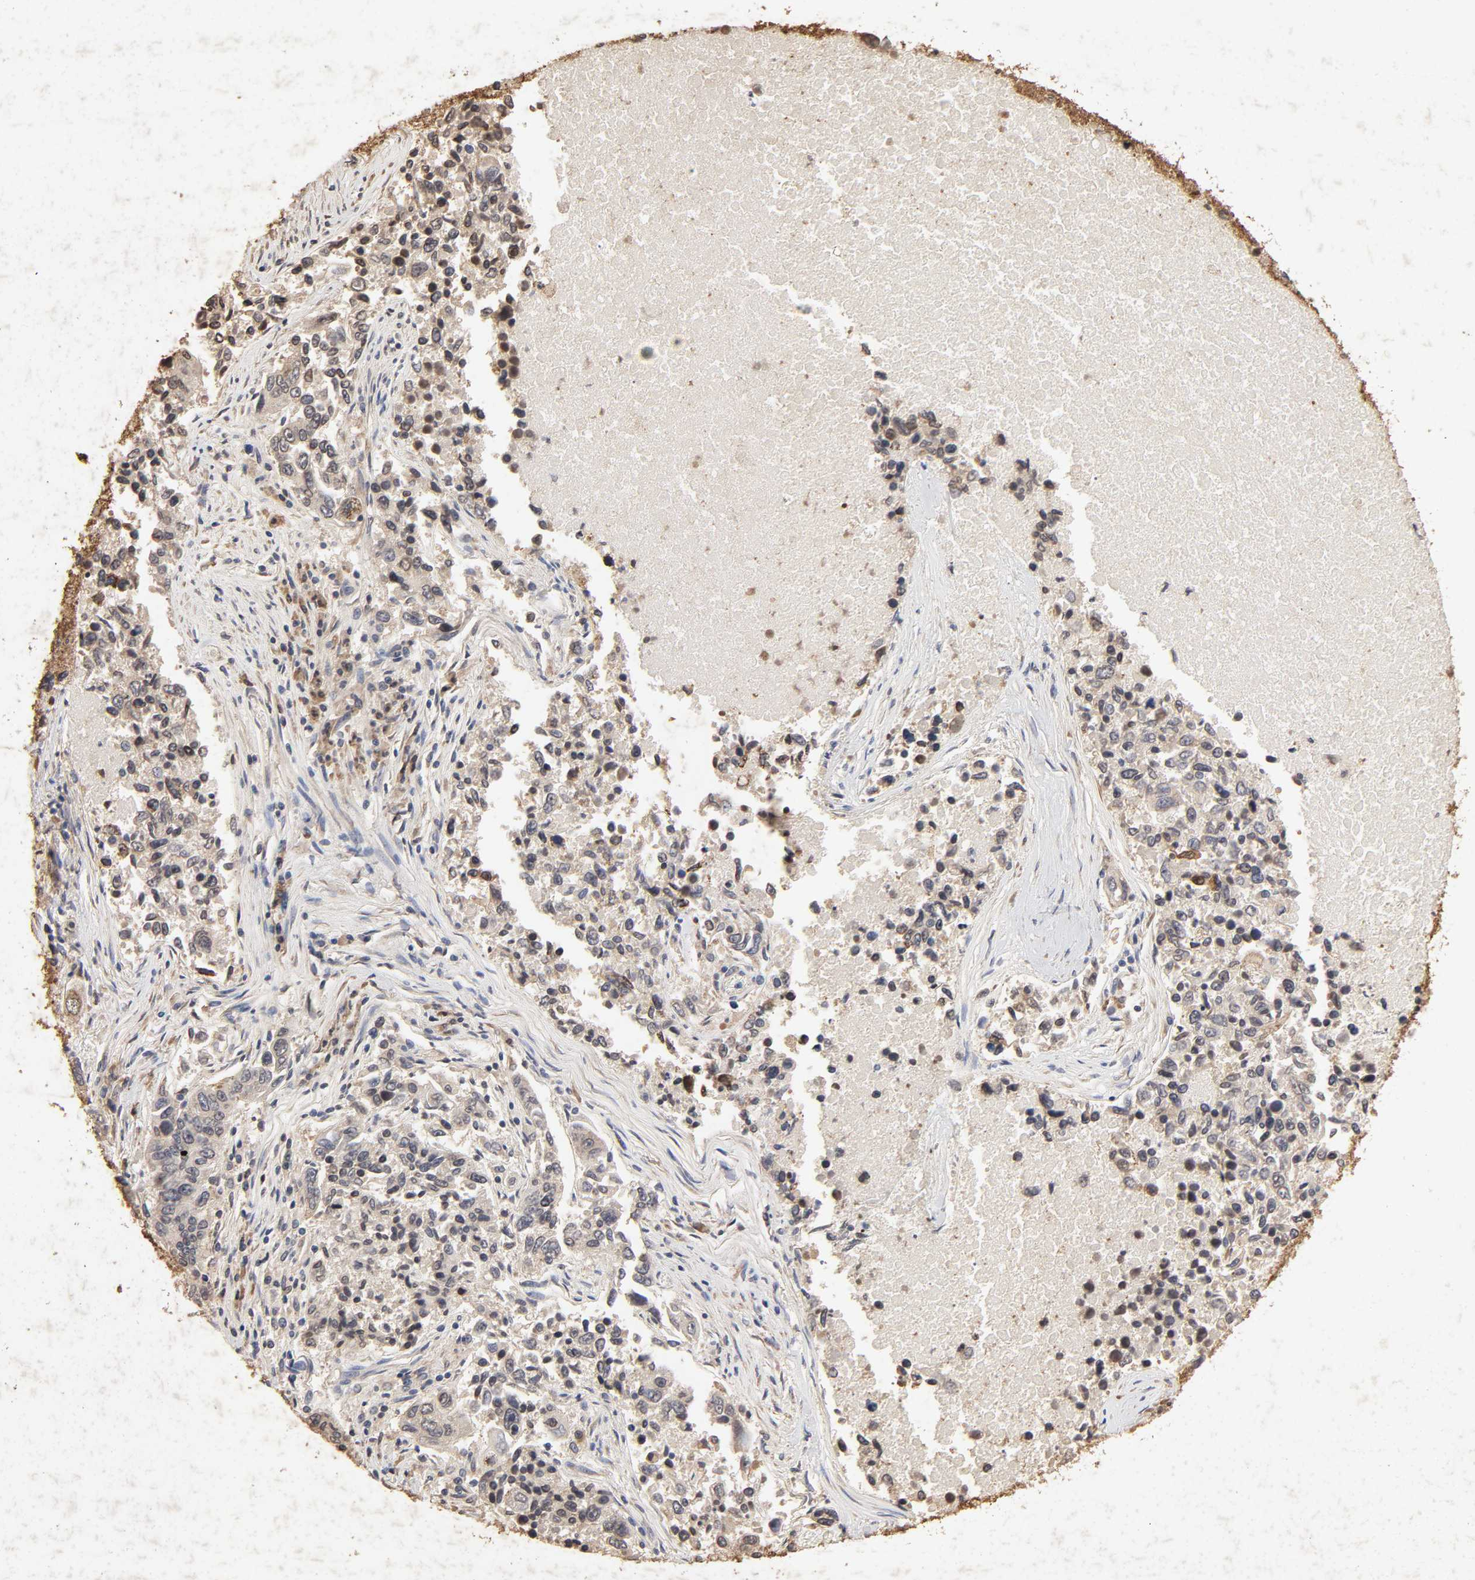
{"staining": {"intensity": "weak", "quantity": "25%-75%", "location": "cytoplasmic/membranous"}, "tissue": "lung cancer", "cell_type": "Tumor cells", "image_type": "cancer", "snomed": [{"axis": "morphology", "description": "Adenocarcinoma, NOS"}, {"axis": "topography", "description": "Lung"}], "caption": "A histopathology image showing weak cytoplasmic/membranous positivity in approximately 25%-75% of tumor cells in lung cancer, as visualized by brown immunohistochemical staining.", "gene": "CYCS", "patient": {"sex": "male", "age": 84}}